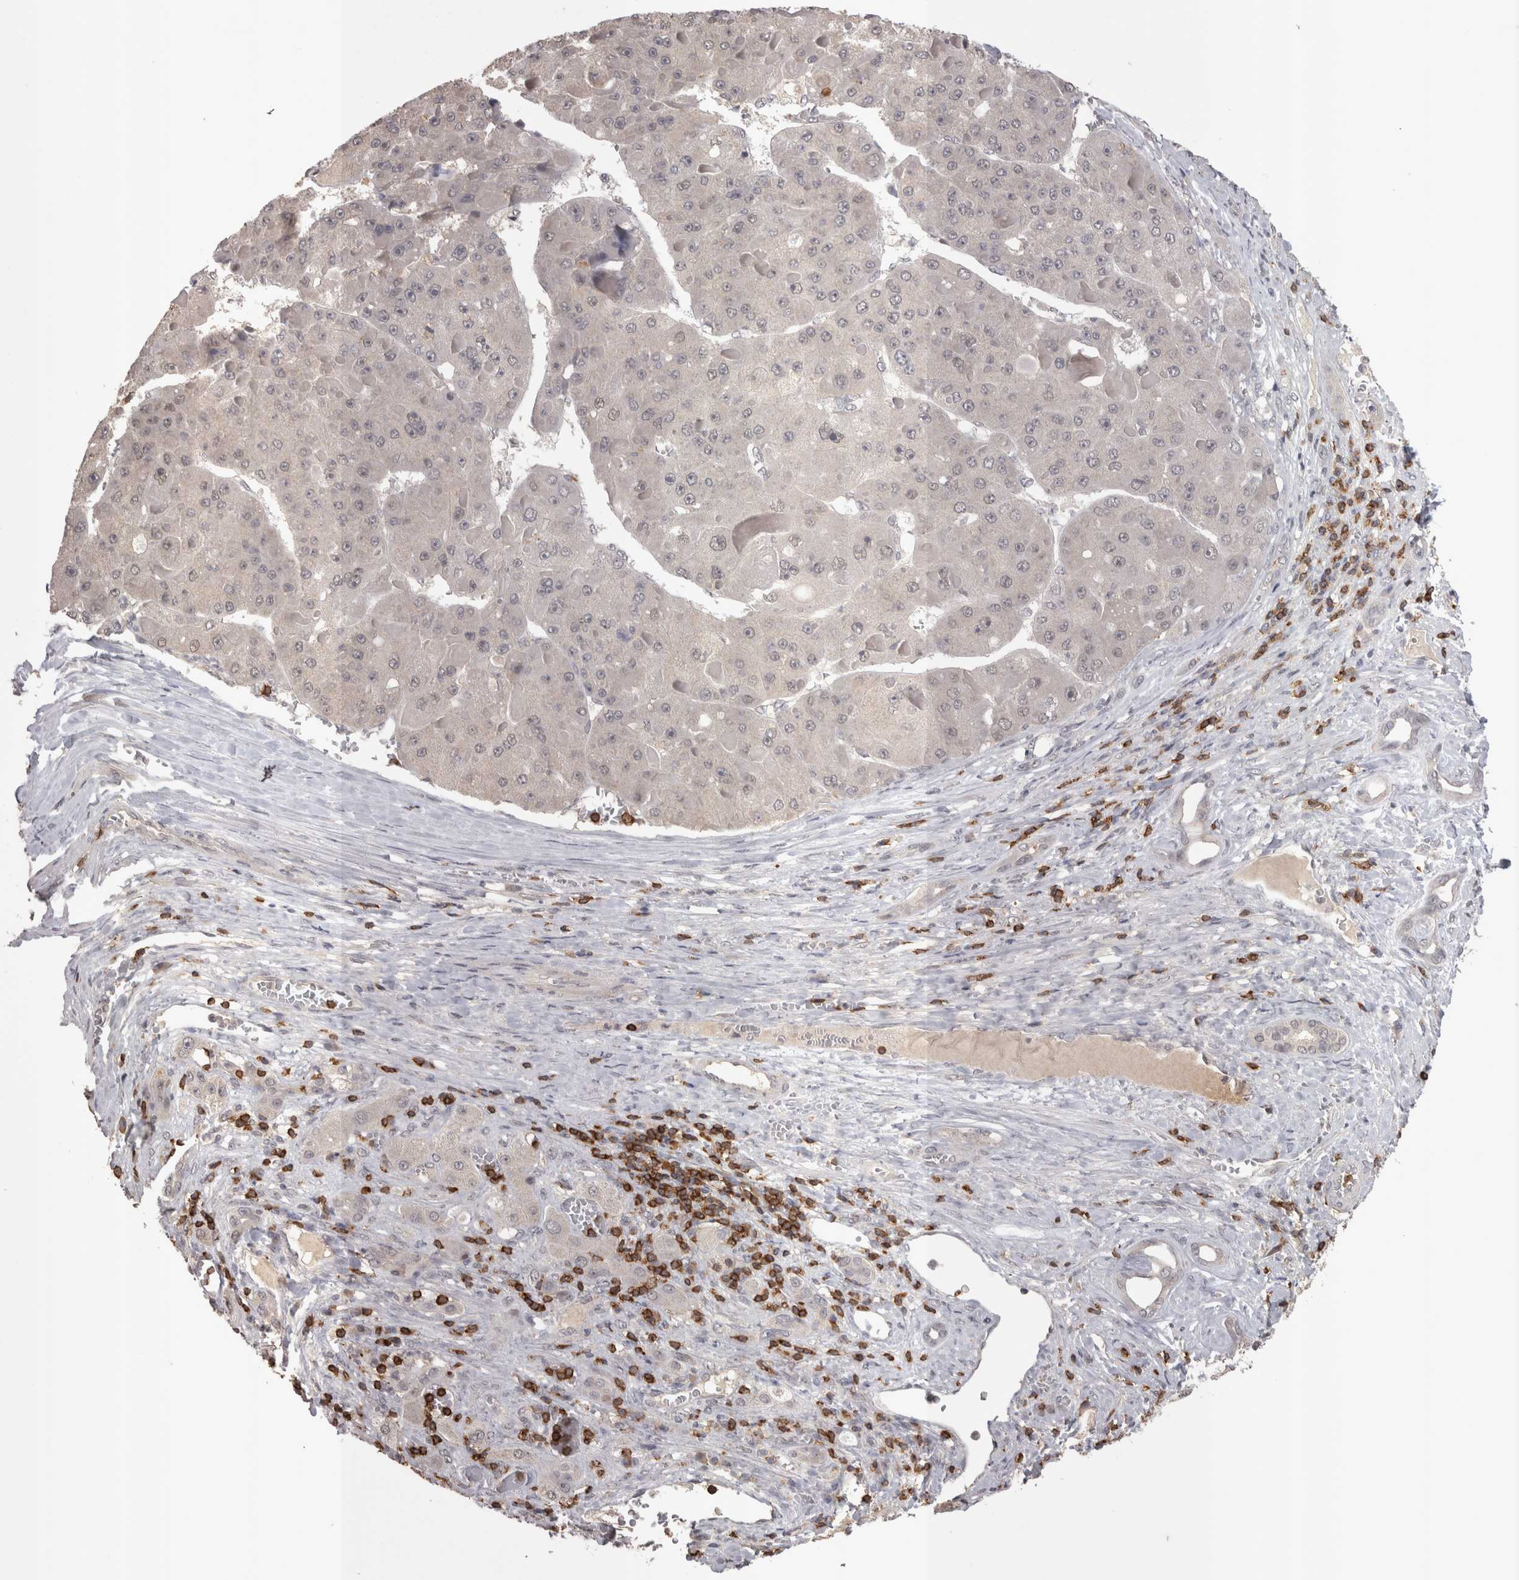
{"staining": {"intensity": "weak", "quantity": "<25%", "location": "cytoplasmic/membranous,nuclear"}, "tissue": "liver cancer", "cell_type": "Tumor cells", "image_type": "cancer", "snomed": [{"axis": "morphology", "description": "Carcinoma, Hepatocellular, NOS"}, {"axis": "topography", "description": "Liver"}], "caption": "Immunohistochemistry histopathology image of human hepatocellular carcinoma (liver) stained for a protein (brown), which reveals no expression in tumor cells.", "gene": "SKAP1", "patient": {"sex": "female", "age": 73}}